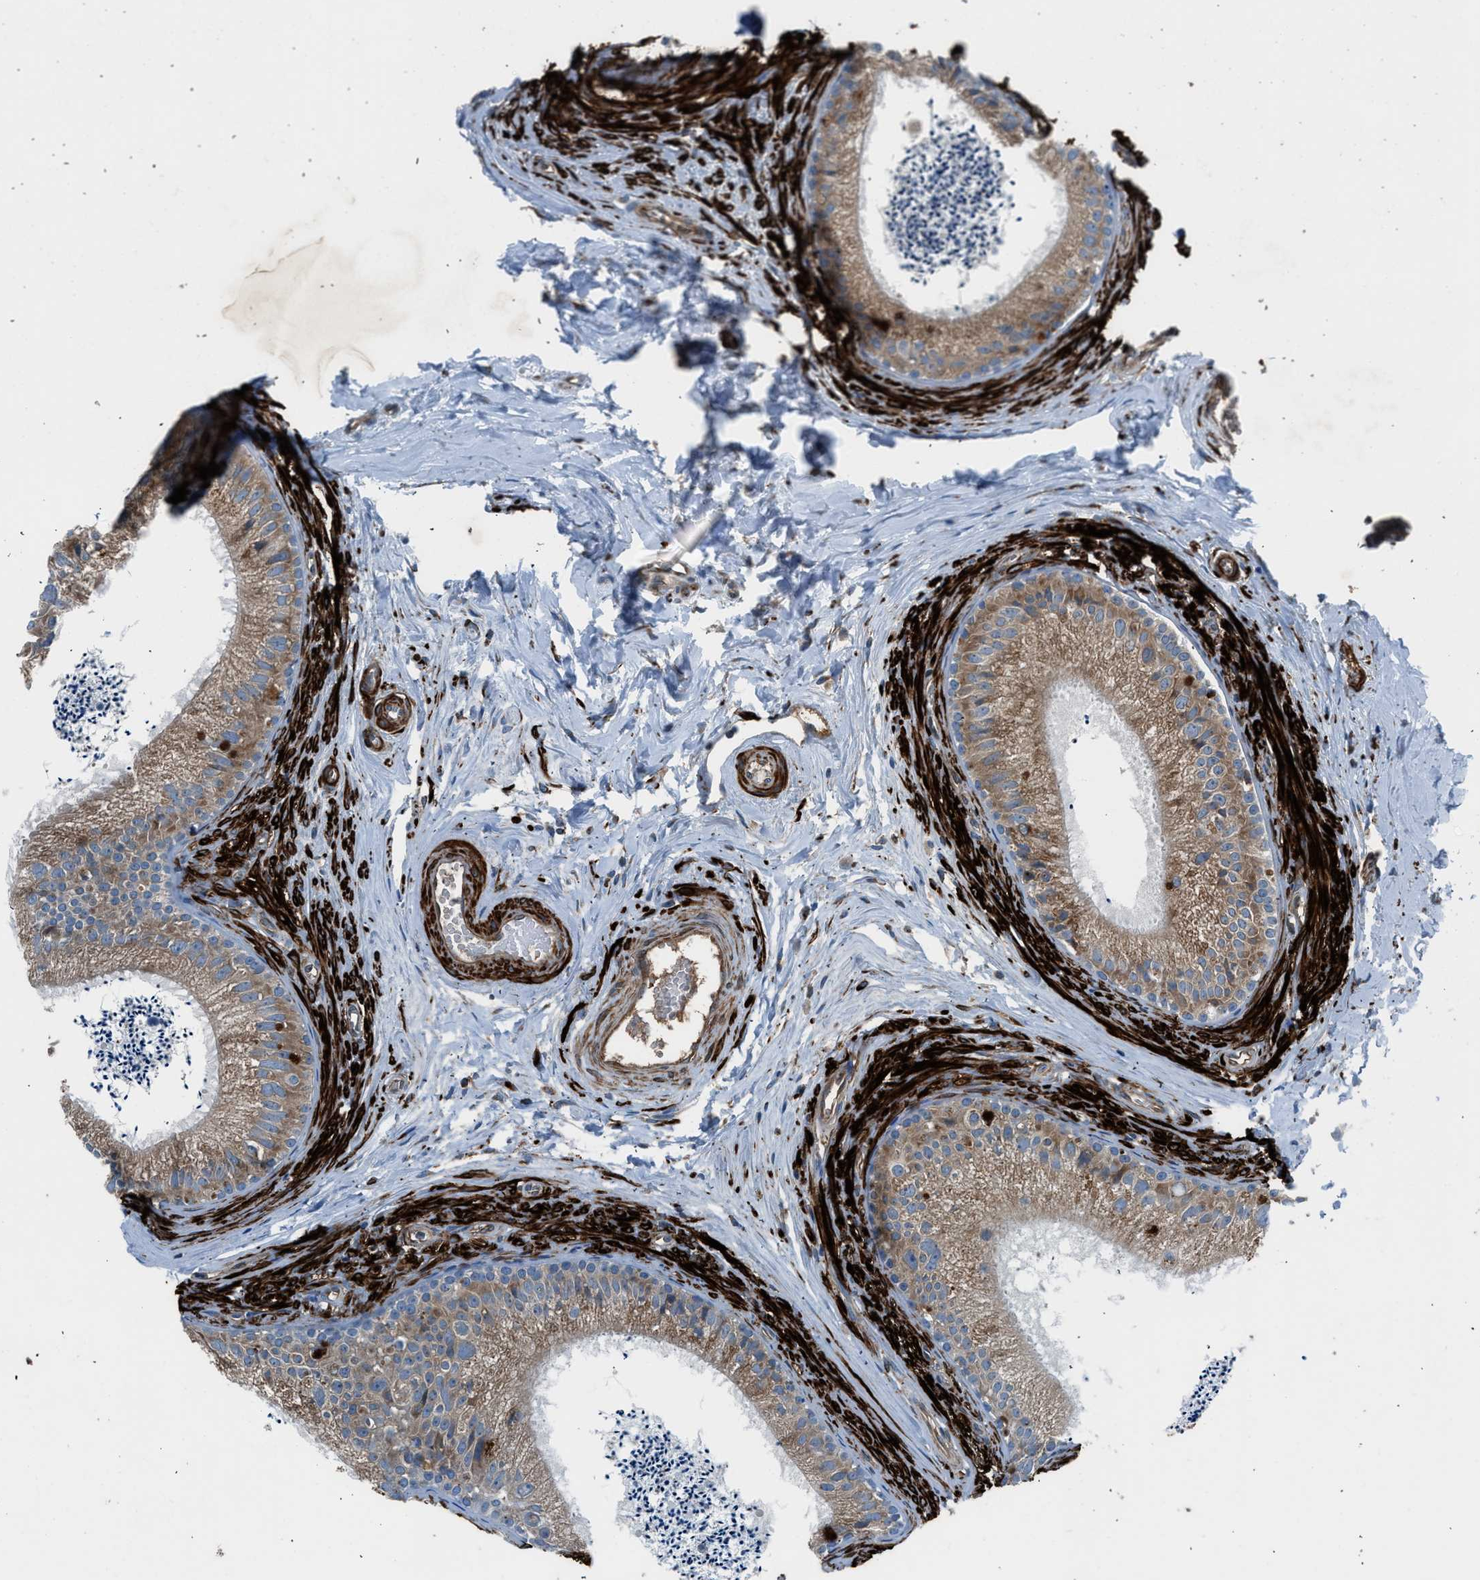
{"staining": {"intensity": "moderate", "quantity": ">75%", "location": "cytoplasmic/membranous"}, "tissue": "epididymis", "cell_type": "Glandular cells", "image_type": "normal", "snomed": [{"axis": "morphology", "description": "Normal tissue, NOS"}, {"axis": "topography", "description": "Epididymis"}], "caption": "Normal epididymis shows moderate cytoplasmic/membranous staining in about >75% of glandular cells.", "gene": "LMBR1", "patient": {"sex": "male", "age": 56}}